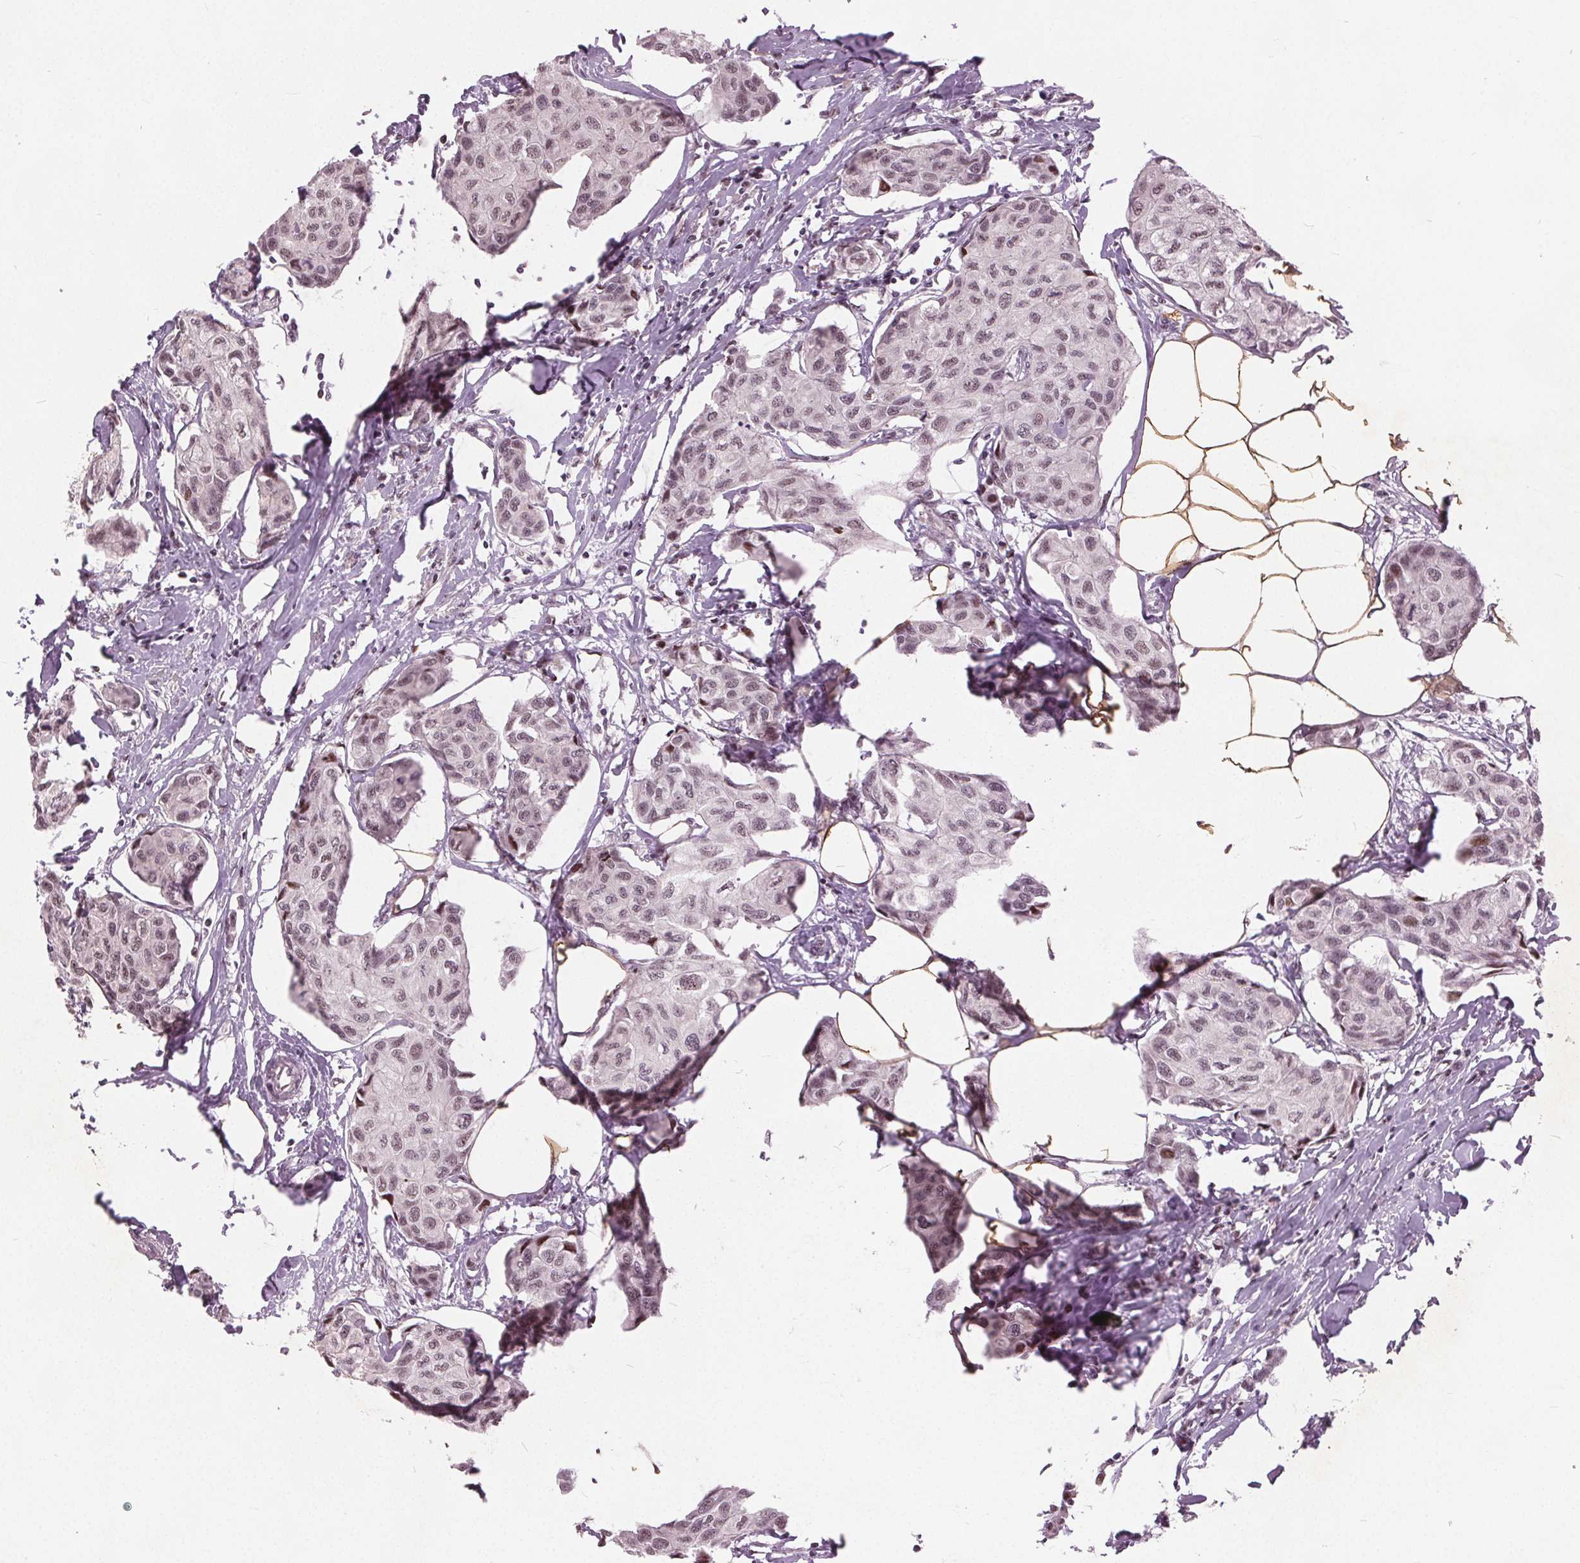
{"staining": {"intensity": "moderate", "quantity": ">75%", "location": "nuclear"}, "tissue": "breast cancer", "cell_type": "Tumor cells", "image_type": "cancer", "snomed": [{"axis": "morphology", "description": "Duct carcinoma"}, {"axis": "topography", "description": "Breast"}], "caption": "Breast cancer (infiltrating ductal carcinoma) stained with a protein marker demonstrates moderate staining in tumor cells.", "gene": "TTC34", "patient": {"sex": "female", "age": 80}}